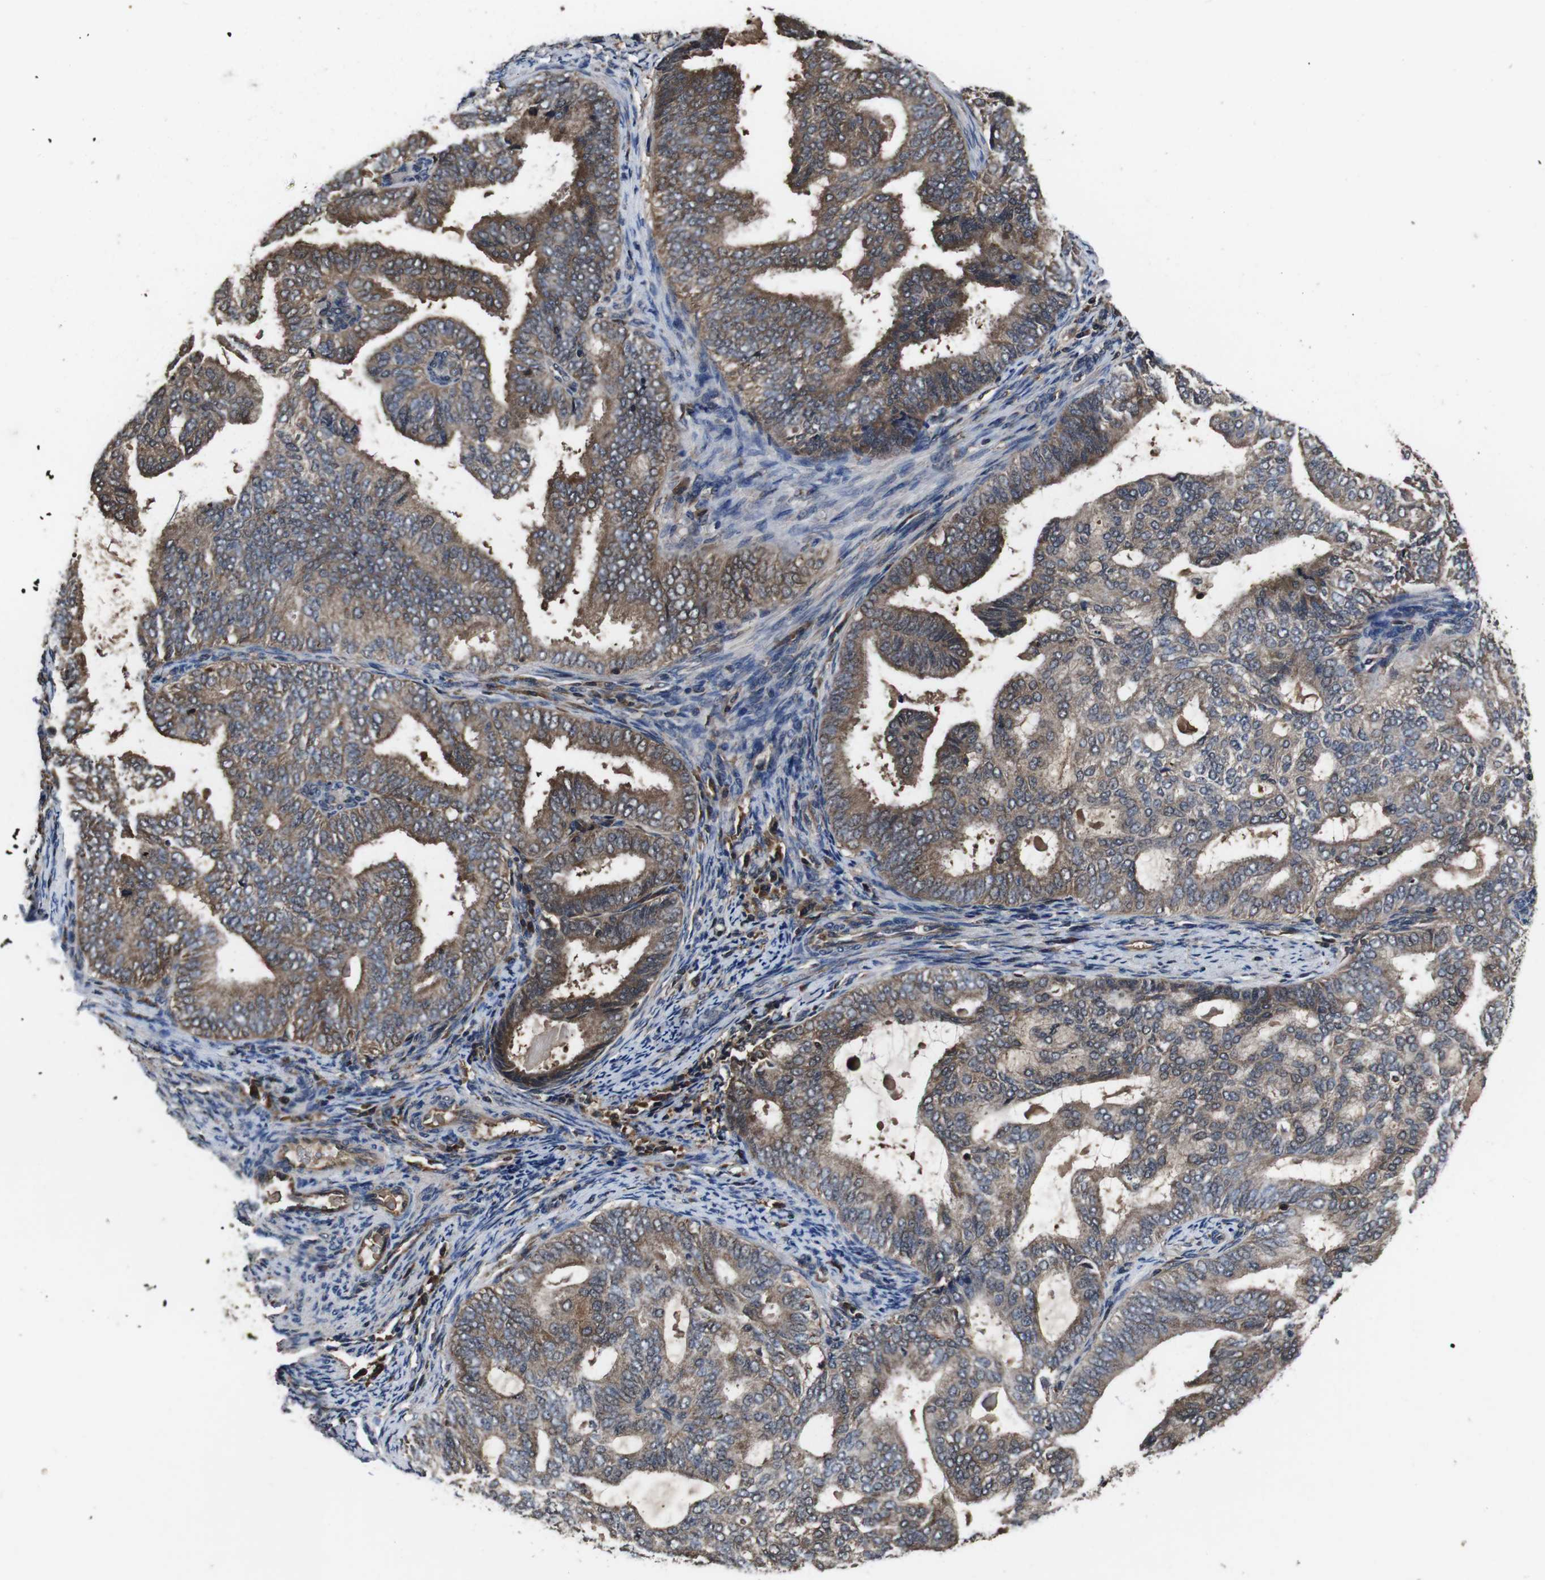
{"staining": {"intensity": "moderate", "quantity": ">75%", "location": "cytoplasmic/membranous"}, "tissue": "endometrial cancer", "cell_type": "Tumor cells", "image_type": "cancer", "snomed": [{"axis": "morphology", "description": "Adenocarcinoma, NOS"}, {"axis": "topography", "description": "Endometrium"}], "caption": "Human endometrial adenocarcinoma stained with a brown dye exhibits moderate cytoplasmic/membranous positive staining in approximately >75% of tumor cells.", "gene": "CXCL11", "patient": {"sex": "female", "age": 58}}